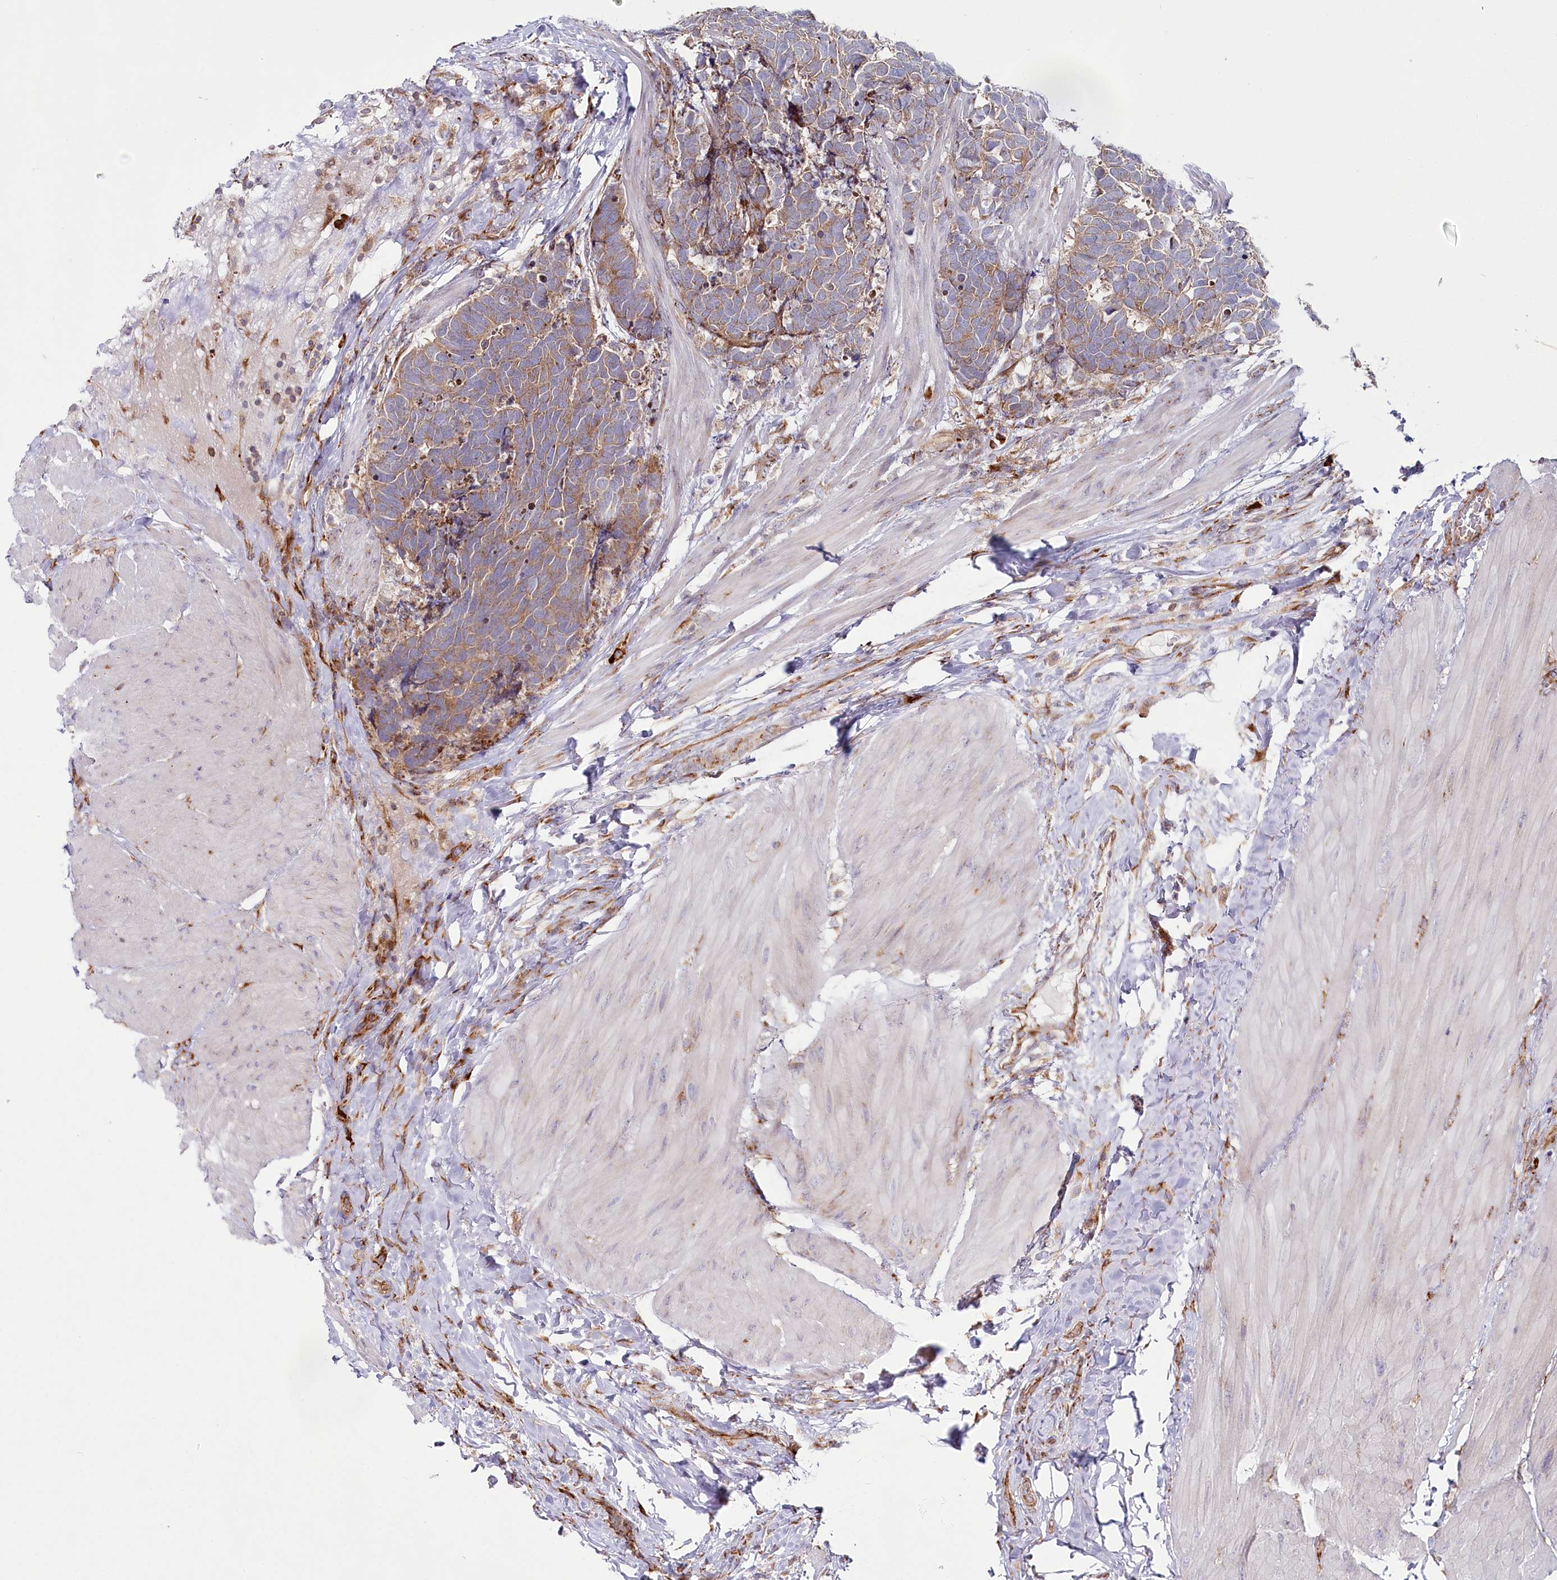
{"staining": {"intensity": "moderate", "quantity": ">75%", "location": "cytoplasmic/membranous"}, "tissue": "carcinoid", "cell_type": "Tumor cells", "image_type": "cancer", "snomed": [{"axis": "morphology", "description": "Carcinoma, NOS"}, {"axis": "morphology", "description": "Carcinoid, malignant, NOS"}, {"axis": "topography", "description": "Urinary bladder"}], "caption": "Human malignant carcinoid stained with a brown dye demonstrates moderate cytoplasmic/membranous positive staining in about >75% of tumor cells.", "gene": "POGLUT1", "patient": {"sex": "male", "age": 57}}